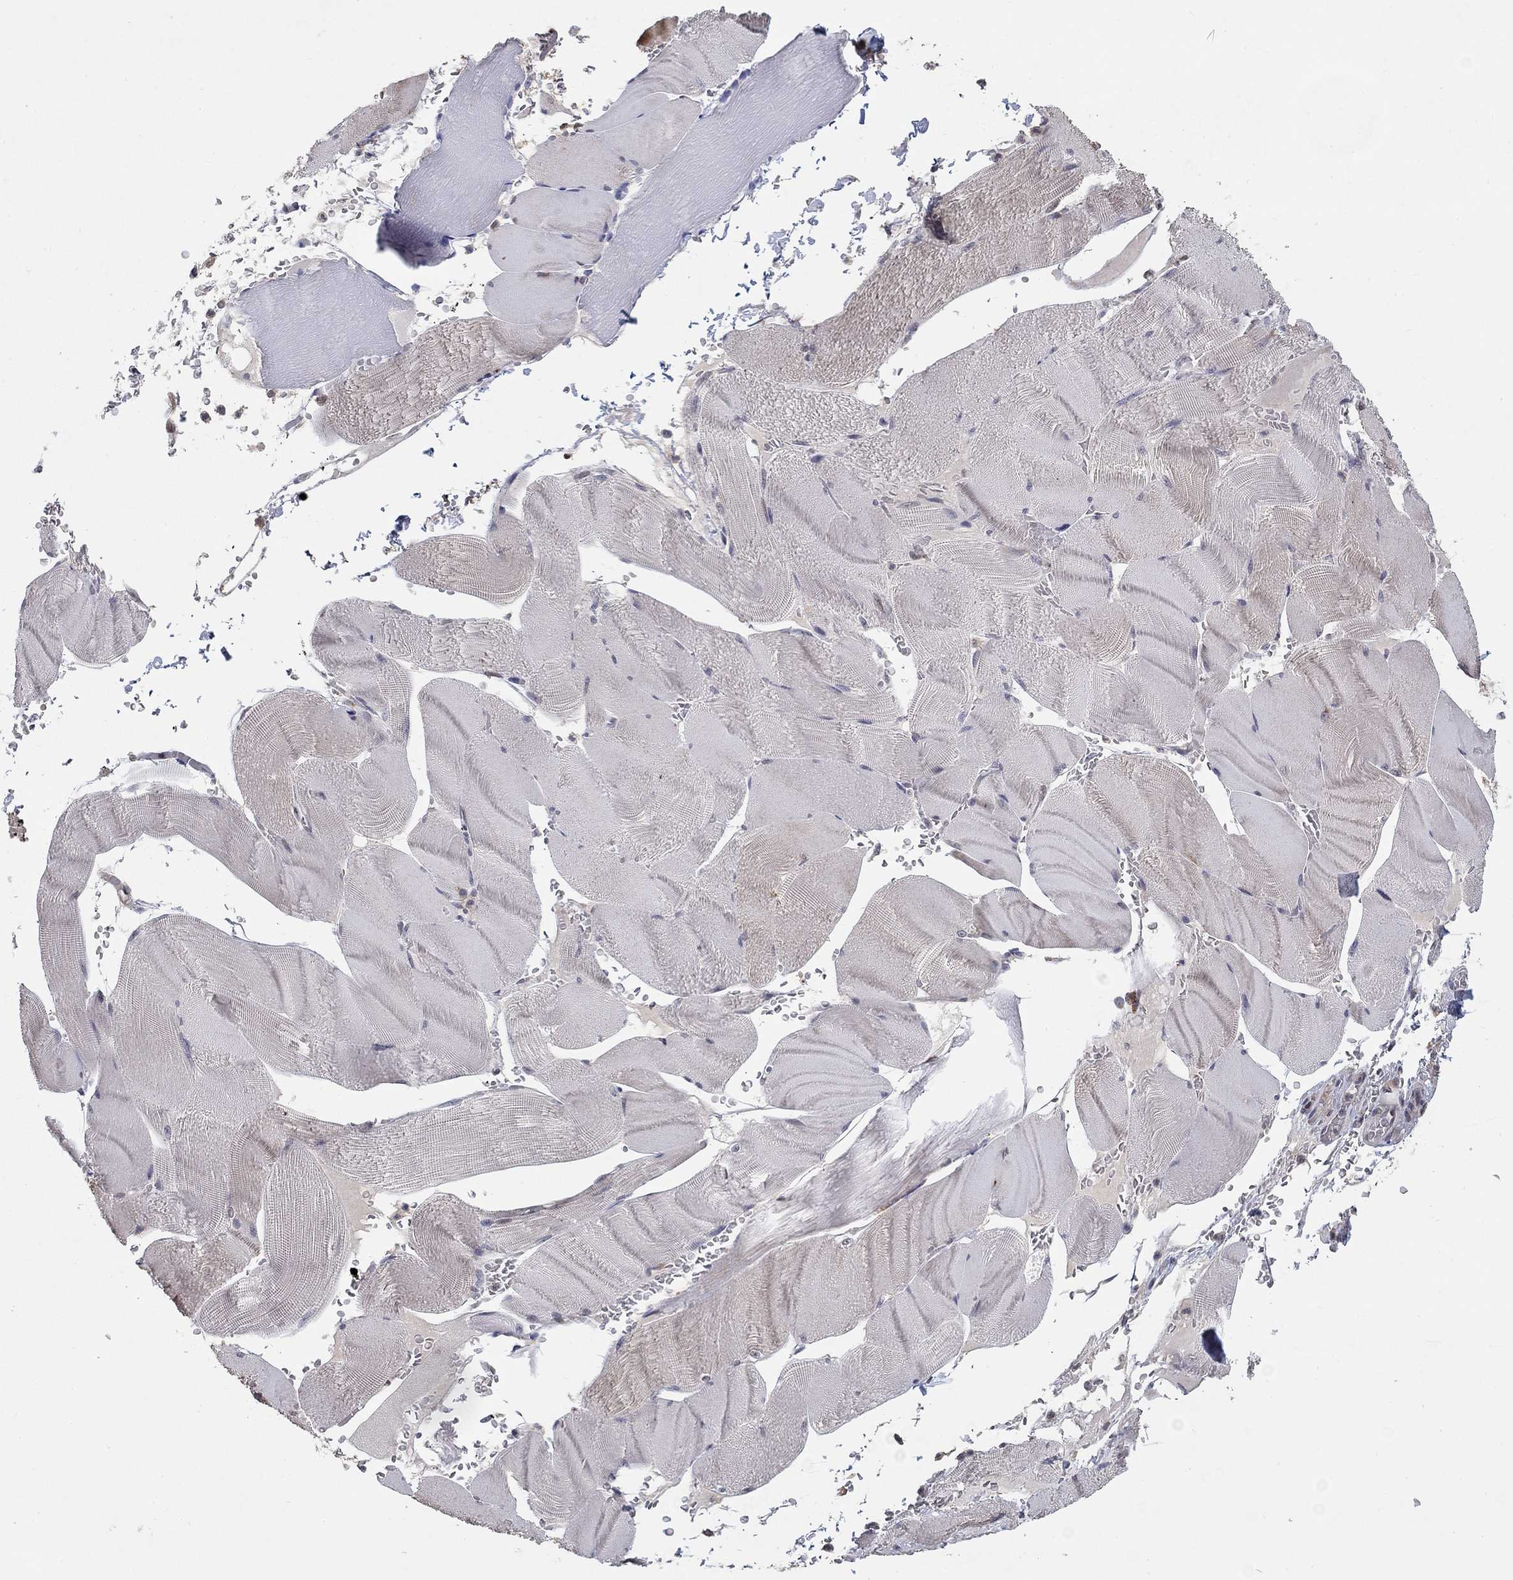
{"staining": {"intensity": "moderate", "quantity": "<25%", "location": "cytoplasmic/membranous"}, "tissue": "skeletal muscle", "cell_type": "Myocytes", "image_type": "normal", "snomed": [{"axis": "morphology", "description": "Normal tissue, NOS"}, {"axis": "topography", "description": "Skeletal muscle"}], "caption": "Moderate cytoplasmic/membranous protein staining is seen in approximately <25% of myocytes in skeletal muscle. The staining was performed using DAB (3,3'-diaminobenzidine) to visualize the protein expression in brown, while the nuclei were stained in blue with hematoxylin (Magnification: 20x).", "gene": "LPCAT4", "patient": {"sex": "male", "age": 56}}